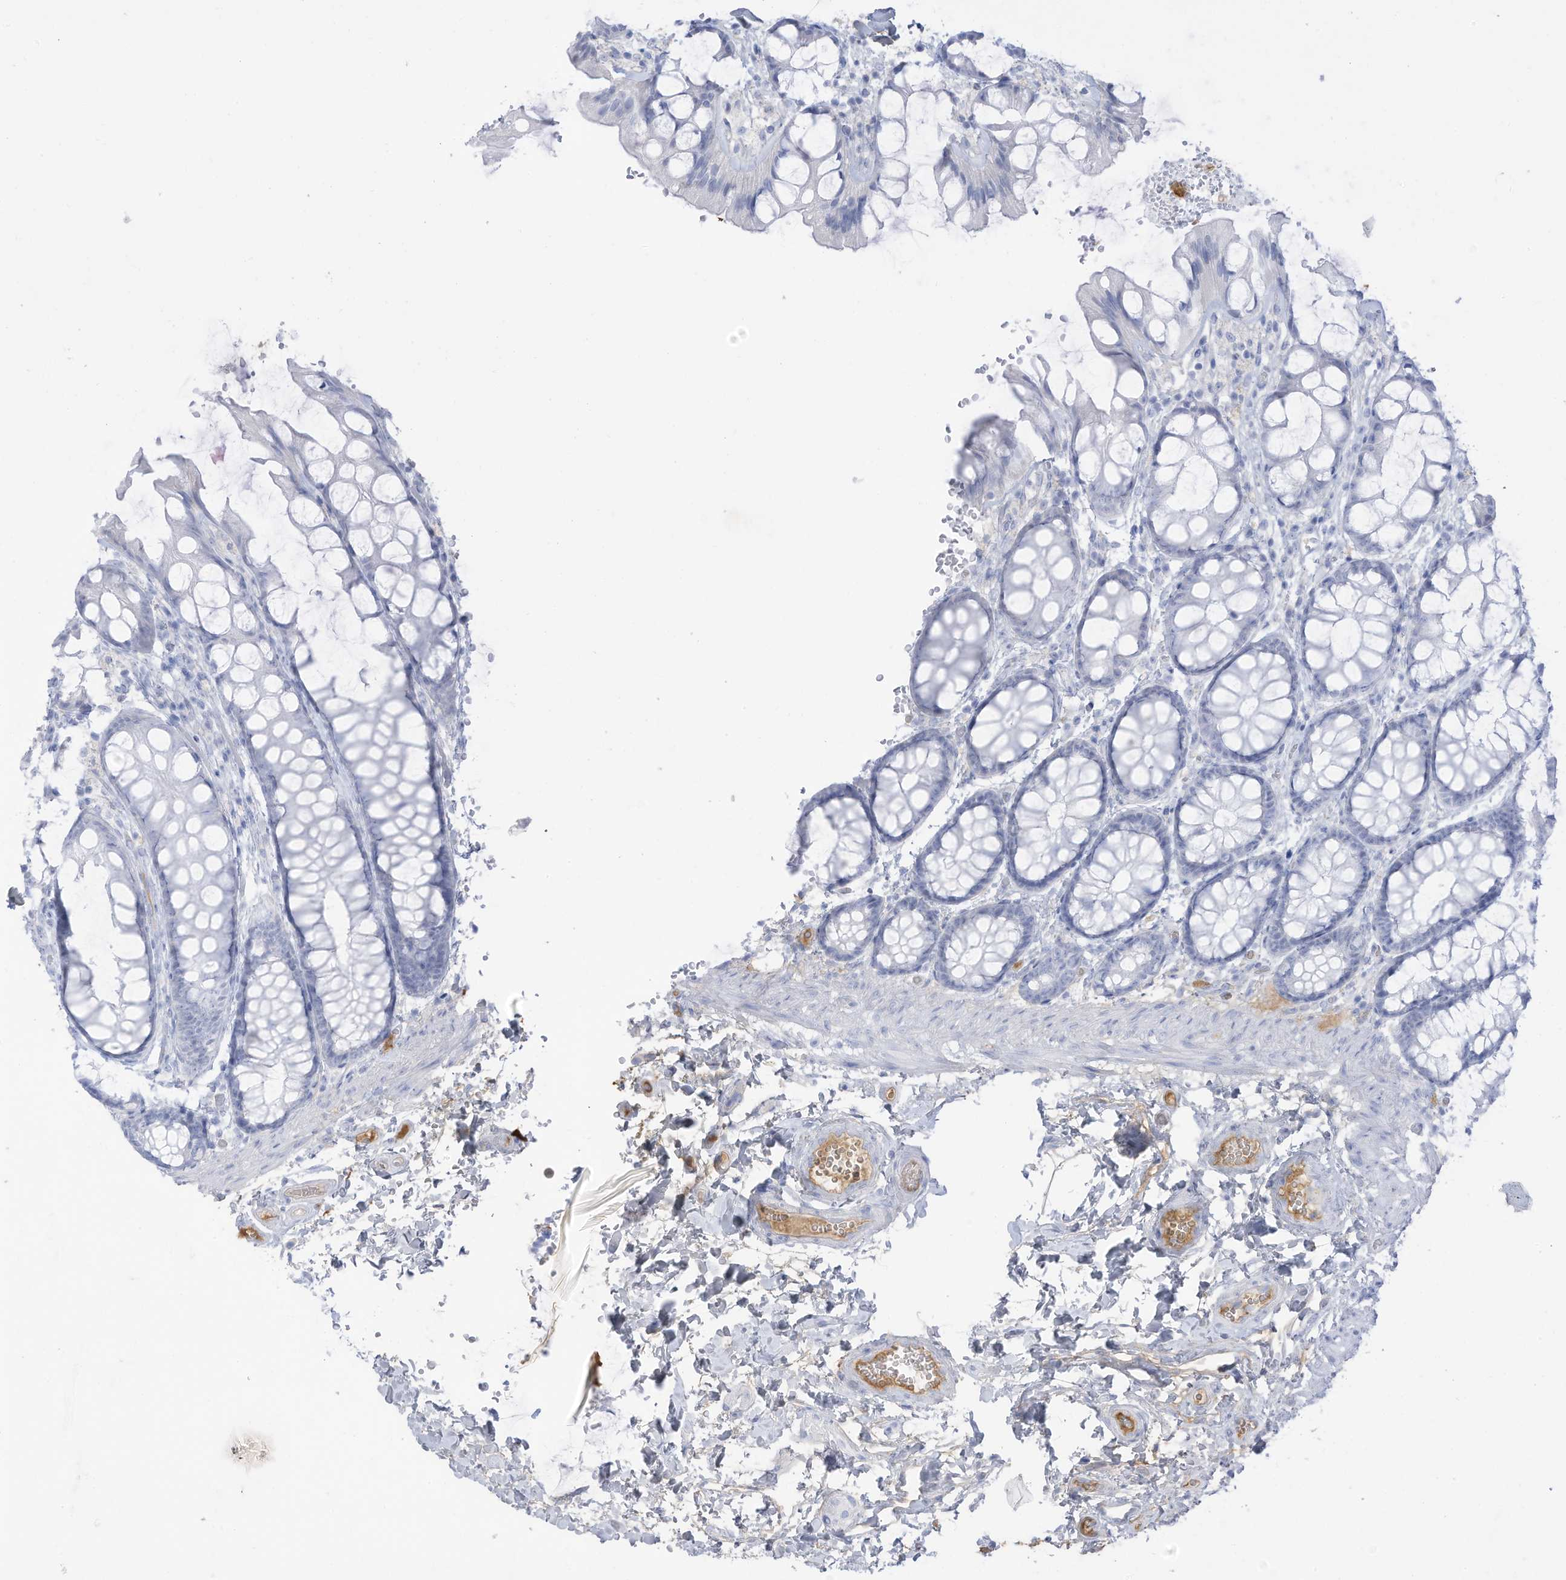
{"staining": {"intensity": "negative", "quantity": "none", "location": "none"}, "tissue": "colon", "cell_type": "Endothelial cells", "image_type": "normal", "snomed": [{"axis": "morphology", "description": "Normal tissue, NOS"}, {"axis": "topography", "description": "Colon"}], "caption": "Endothelial cells are negative for brown protein staining in benign colon. (Brightfield microscopy of DAB (3,3'-diaminobenzidine) immunohistochemistry (IHC) at high magnification).", "gene": "HSD17B13", "patient": {"sex": "male", "age": 47}}